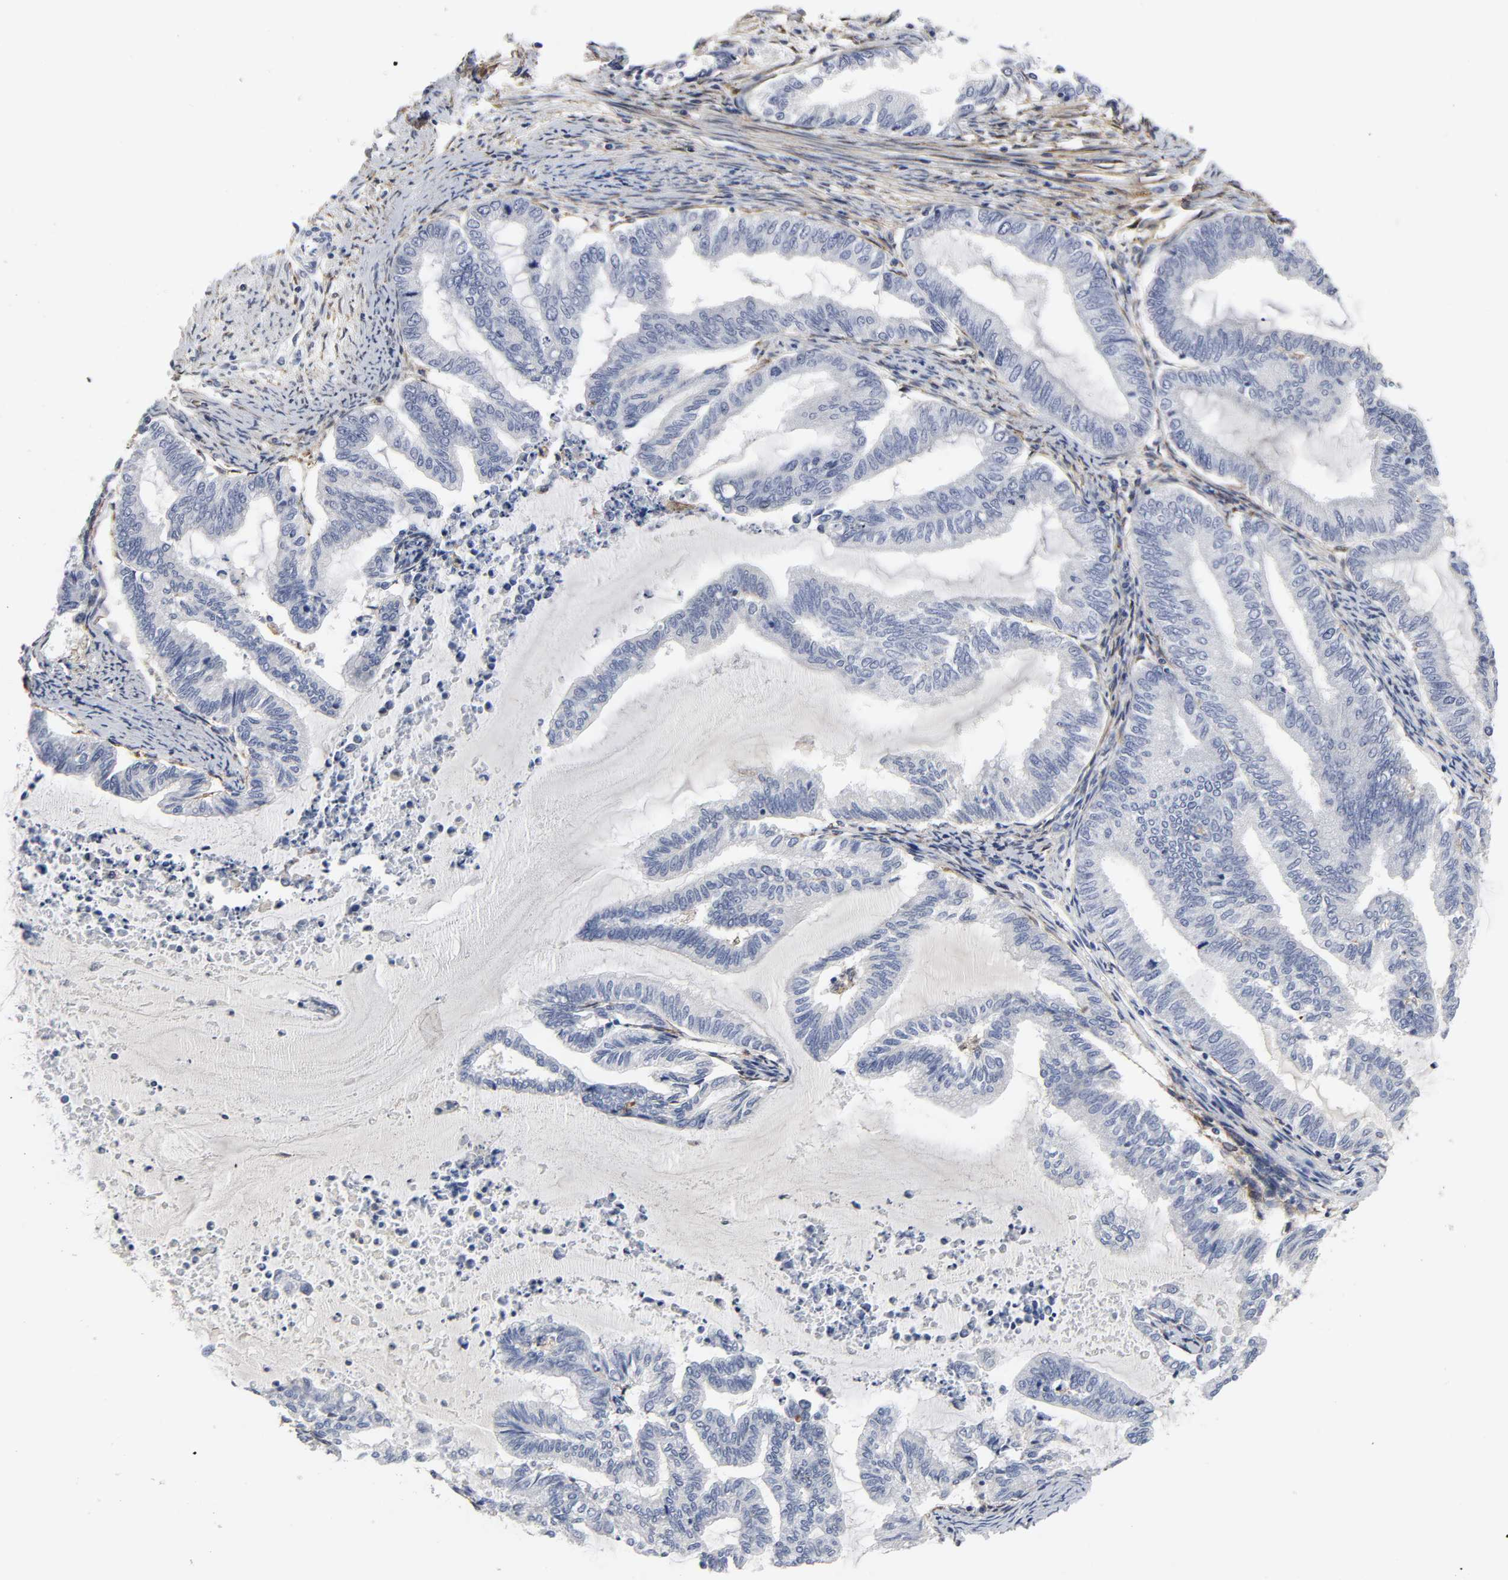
{"staining": {"intensity": "negative", "quantity": "none", "location": "none"}, "tissue": "endometrial cancer", "cell_type": "Tumor cells", "image_type": "cancer", "snomed": [{"axis": "morphology", "description": "Adenocarcinoma, NOS"}, {"axis": "topography", "description": "Endometrium"}], "caption": "IHC of human endometrial cancer (adenocarcinoma) shows no staining in tumor cells.", "gene": "LRP1", "patient": {"sex": "female", "age": 79}}